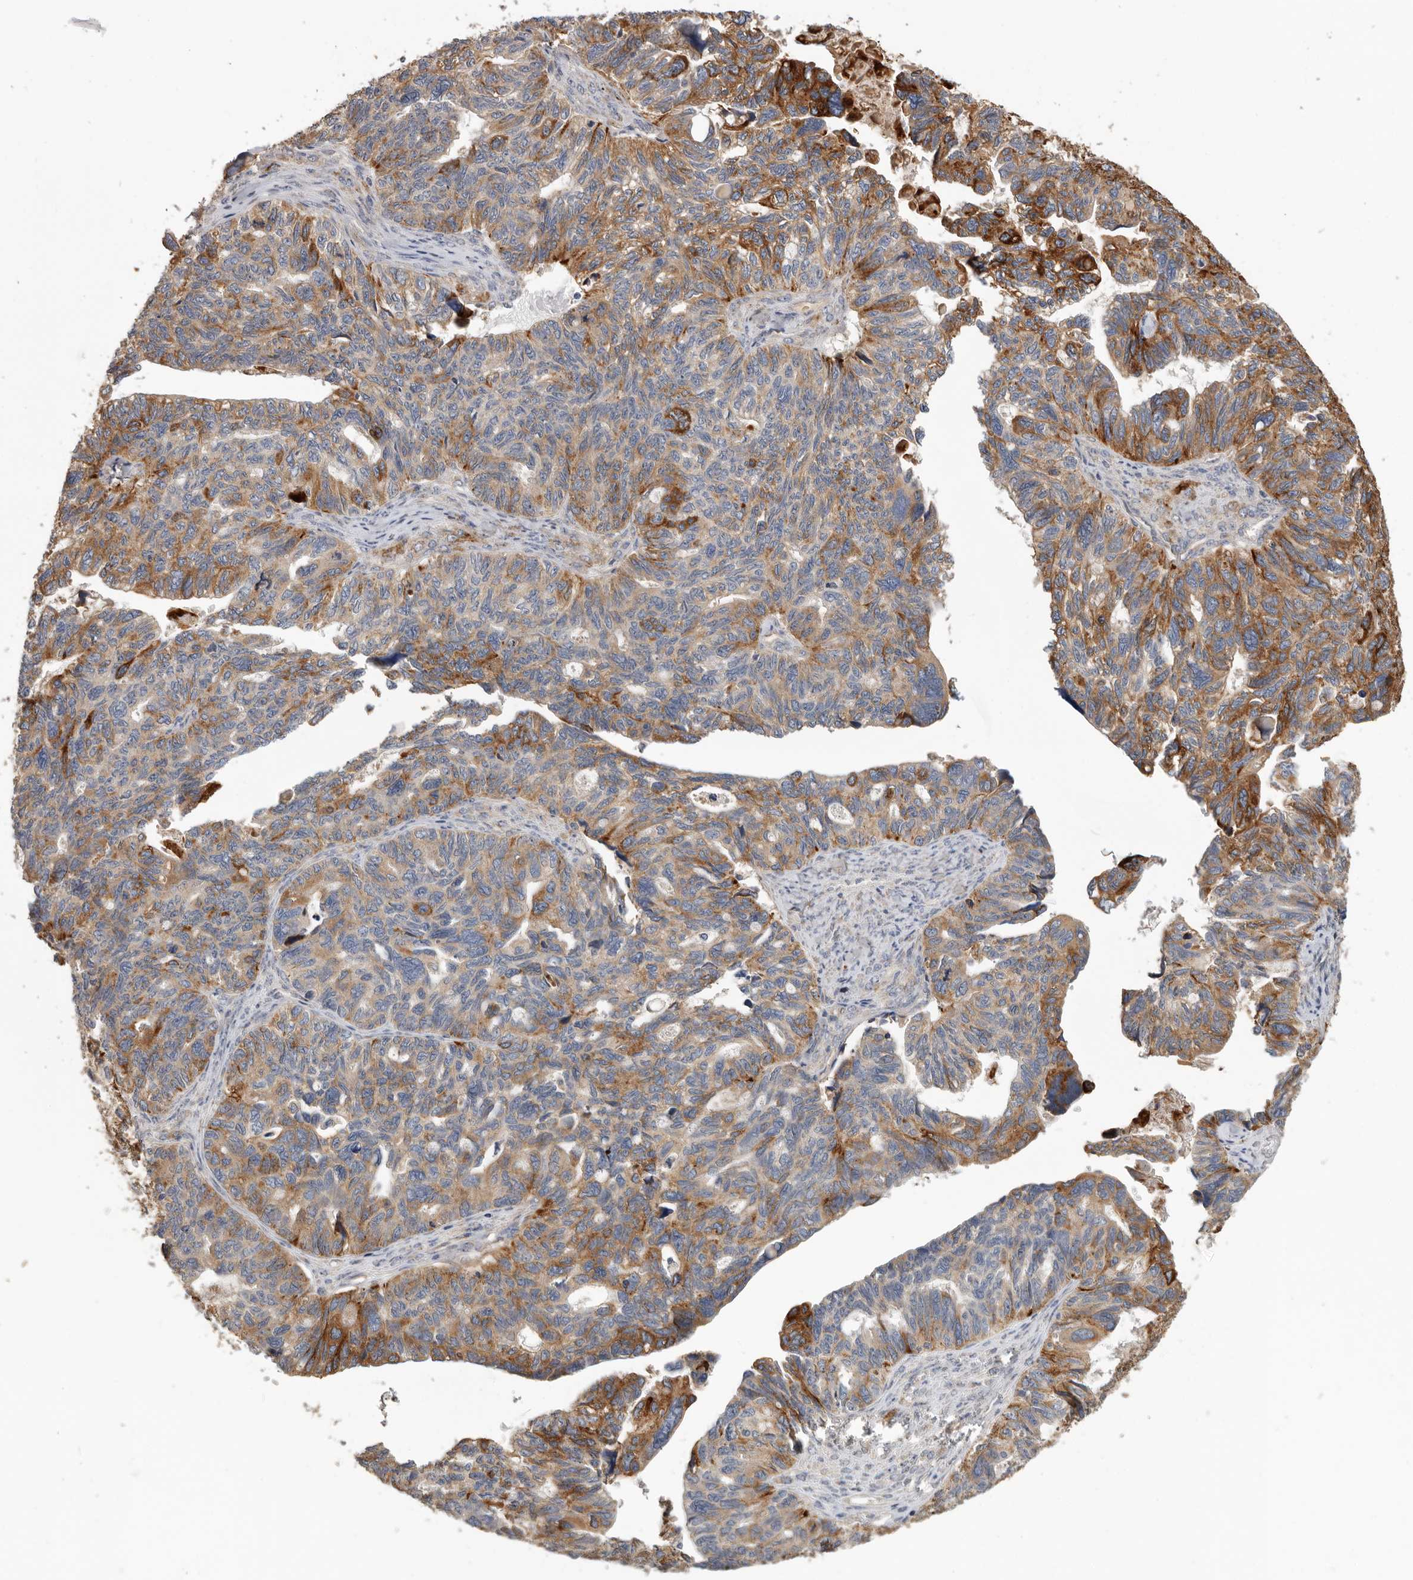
{"staining": {"intensity": "moderate", "quantity": ">75%", "location": "cytoplasmic/membranous"}, "tissue": "ovarian cancer", "cell_type": "Tumor cells", "image_type": "cancer", "snomed": [{"axis": "morphology", "description": "Cystadenocarcinoma, serous, NOS"}, {"axis": "topography", "description": "Ovary"}], "caption": "IHC of ovarian serous cystadenocarcinoma shows medium levels of moderate cytoplasmic/membranous expression in about >75% of tumor cells.", "gene": "TFRC", "patient": {"sex": "female", "age": 79}}